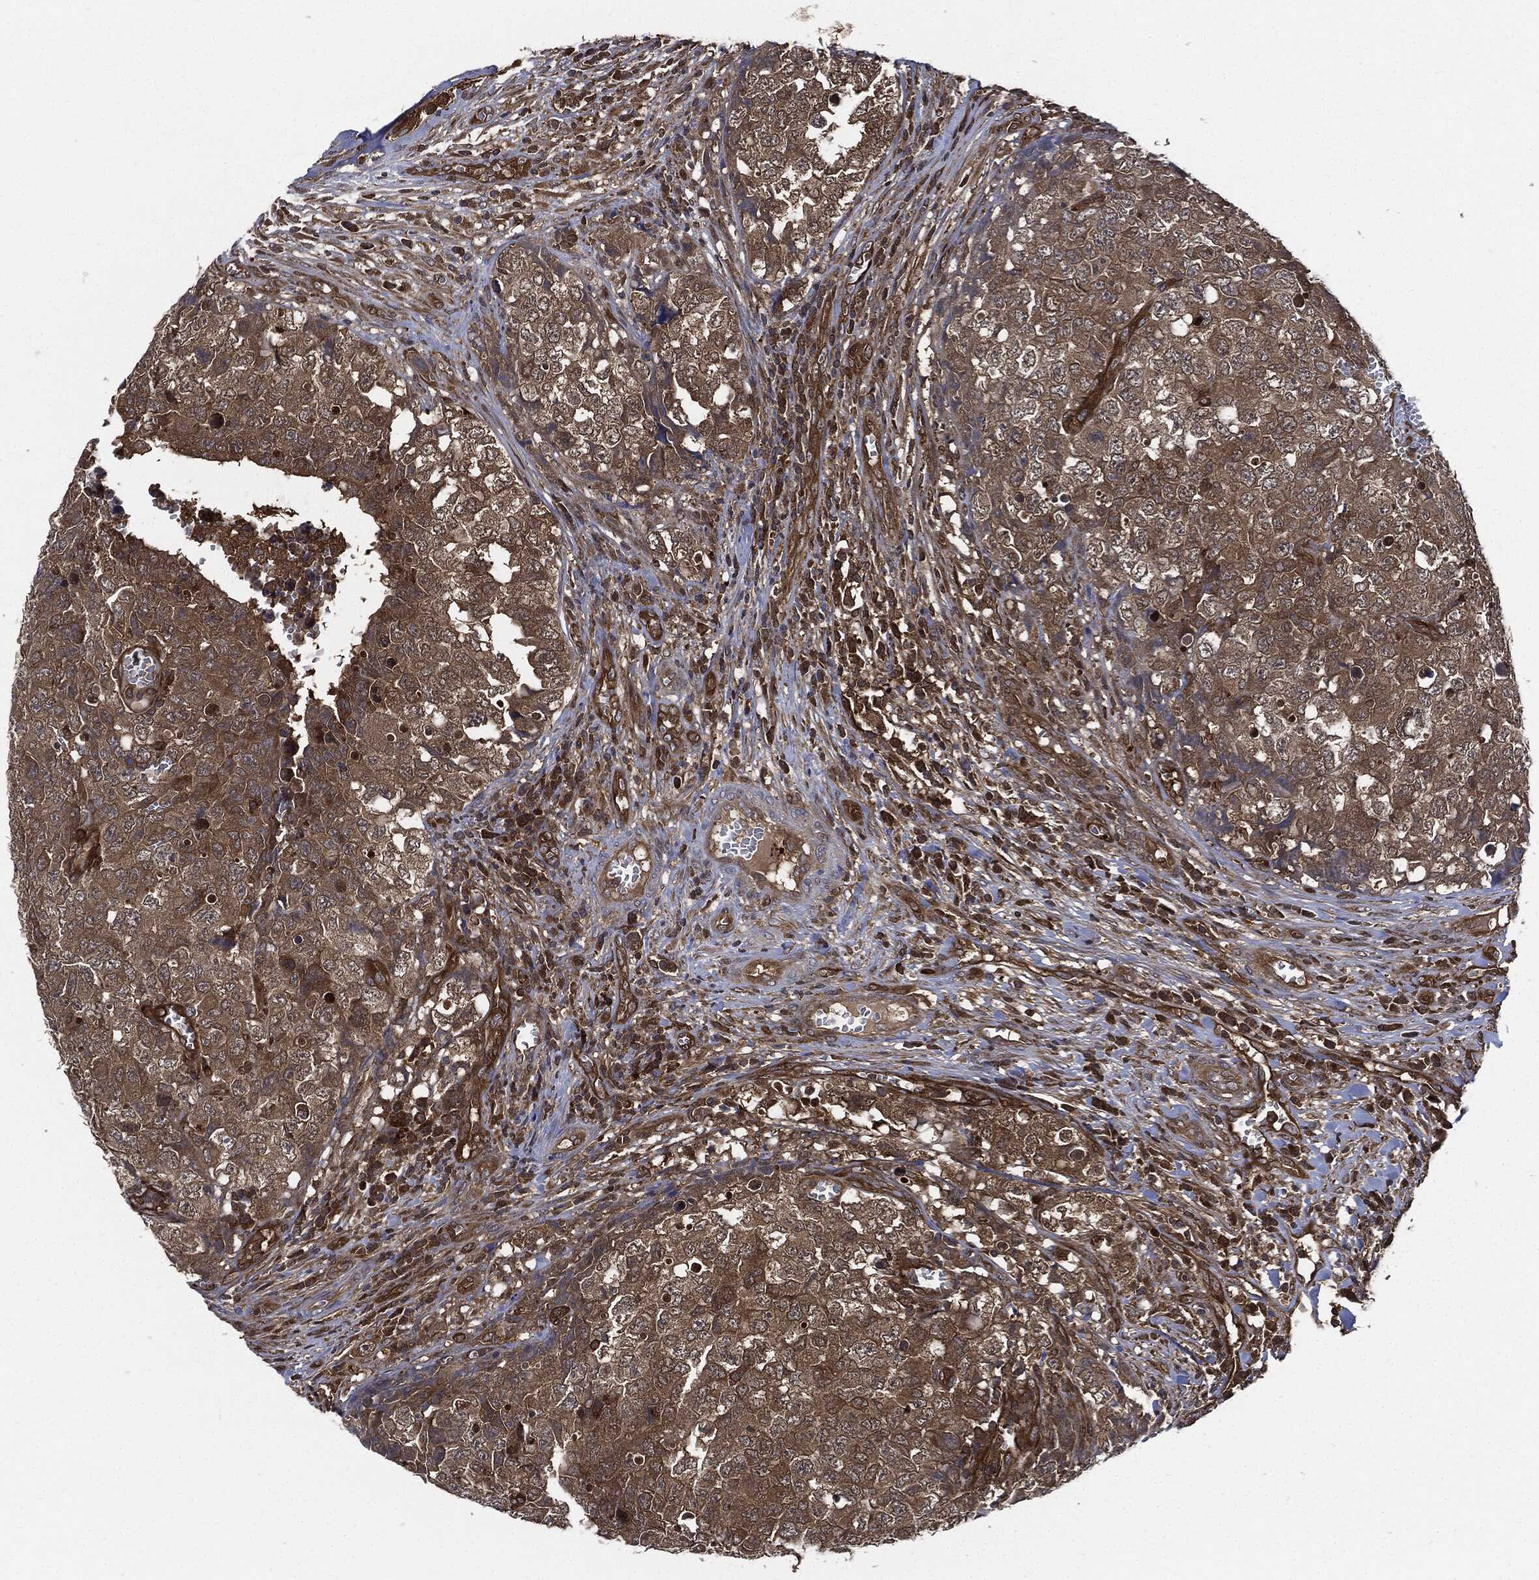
{"staining": {"intensity": "weak", "quantity": "25%-75%", "location": "cytoplasmic/membranous"}, "tissue": "testis cancer", "cell_type": "Tumor cells", "image_type": "cancer", "snomed": [{"axis": "morphology", "description": "Carcinoma, Embryonal, NOS"}, {"axis": "topography", "description": "Testis"}], "caption": "High-power microscopy captured an immunohistochemistry (IHC) image of embryonal carcinoma (testis), revealing weak cytoplasmic/membranous expression in about 25%-75% of tumor cells. (brown staining indicates protein expression, while blue staining denotes nuclei).", "gene": "XPNPEP1", "patient": {"sex": "male", "age": 23}}